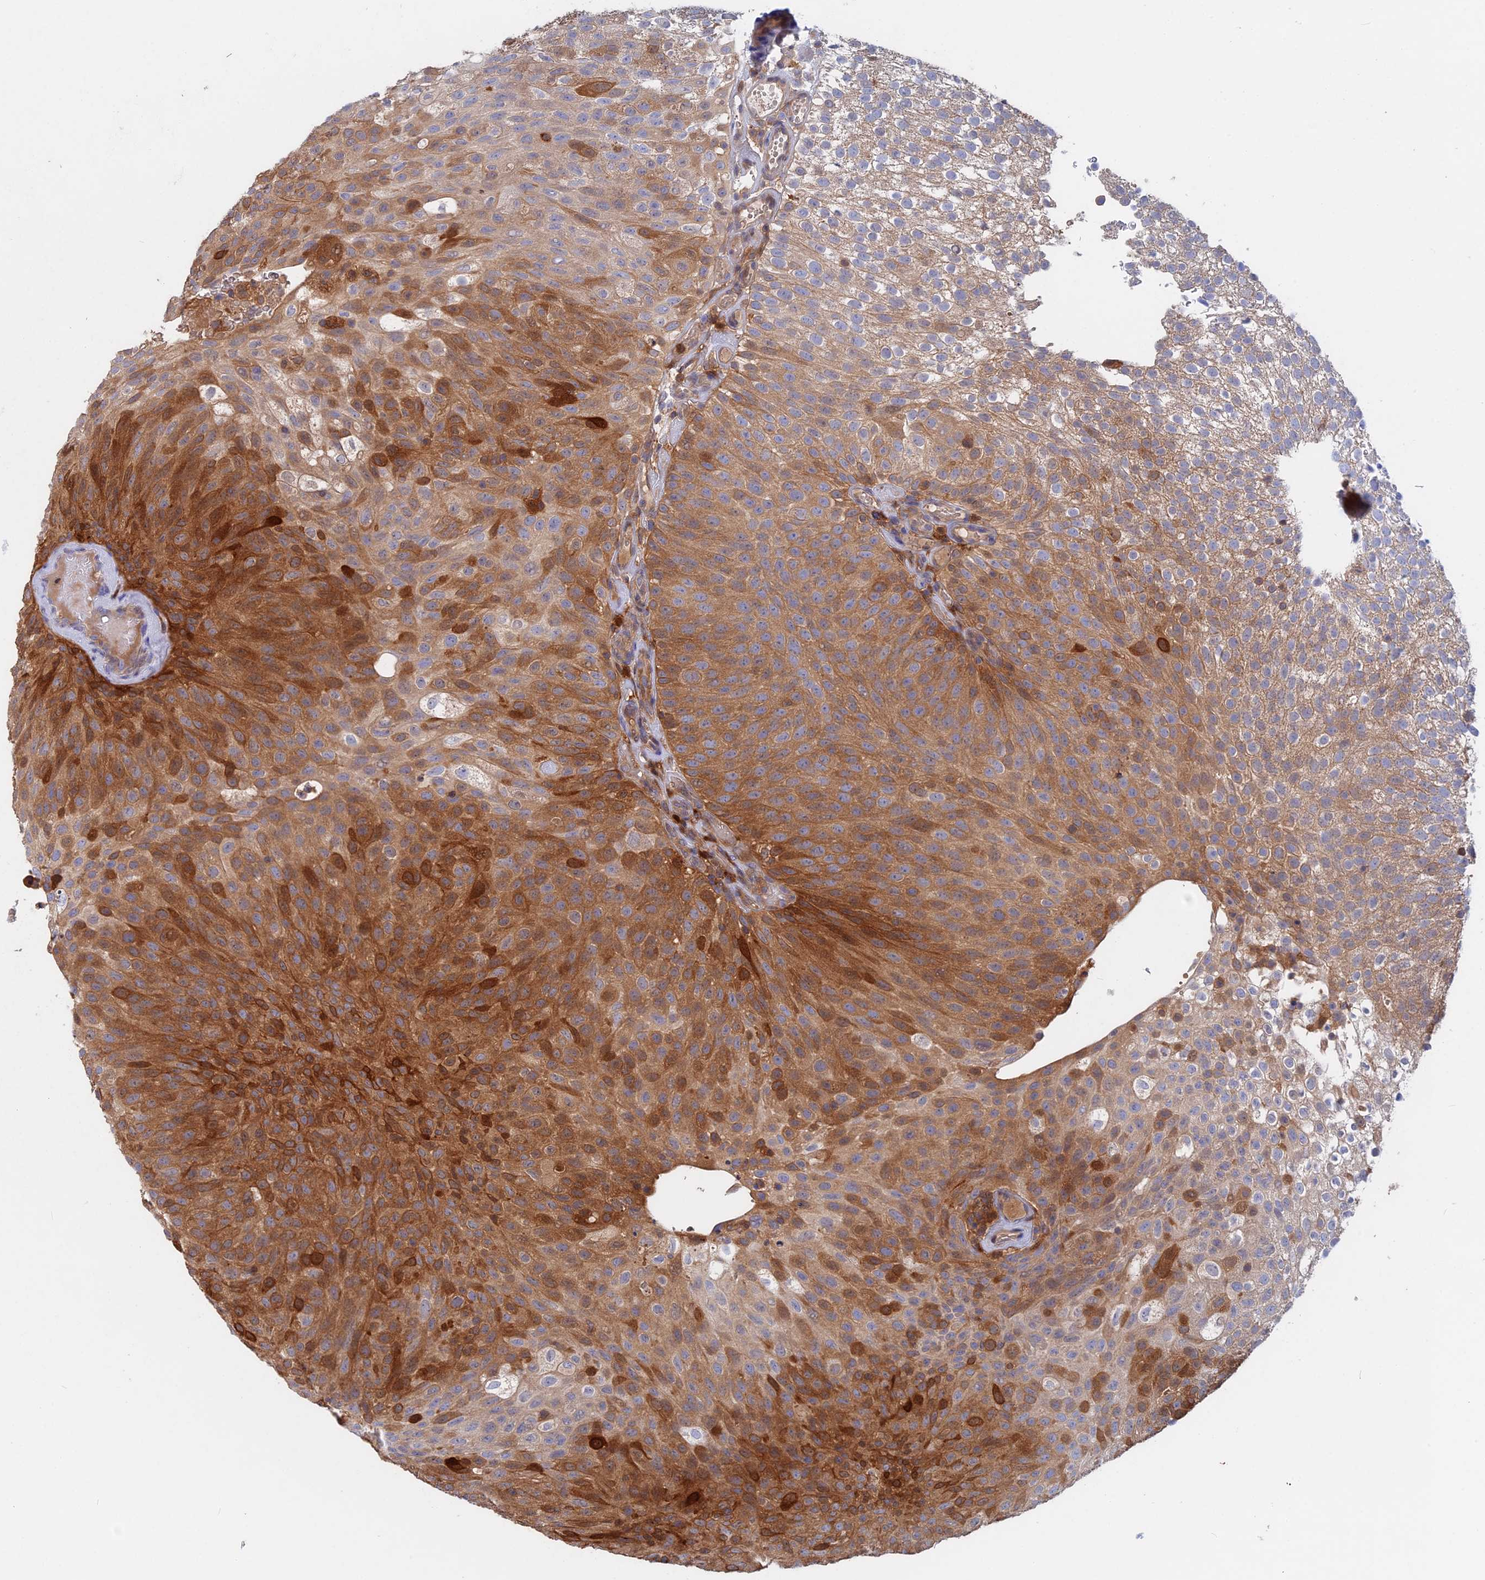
{"staining": {"intensity": "strong", "quantity": ">75%", "location": "cytoplasmic/membranous"}, "tissue": "urothelial cancer", "cell_type": "Tumor cells", "image_type": "cancer", "snomed": [{"axis": "morphology", "description": "Urothelial carcinoma, Low grade"}, {"axis": "topography", "description": "Urinary bladder"}], "caption": "Protein analysis of low-grade urothelial carcinoma tissue displays strong cytoplasmic/membranous staining in about >75% of tumor cells. Using DAB (brown) and hematoxylin (blue) stains, captured at high magnification using brightfield microscopy.", "gene": "BLVRA", "patient": {"sex": "male", "age": 78}}